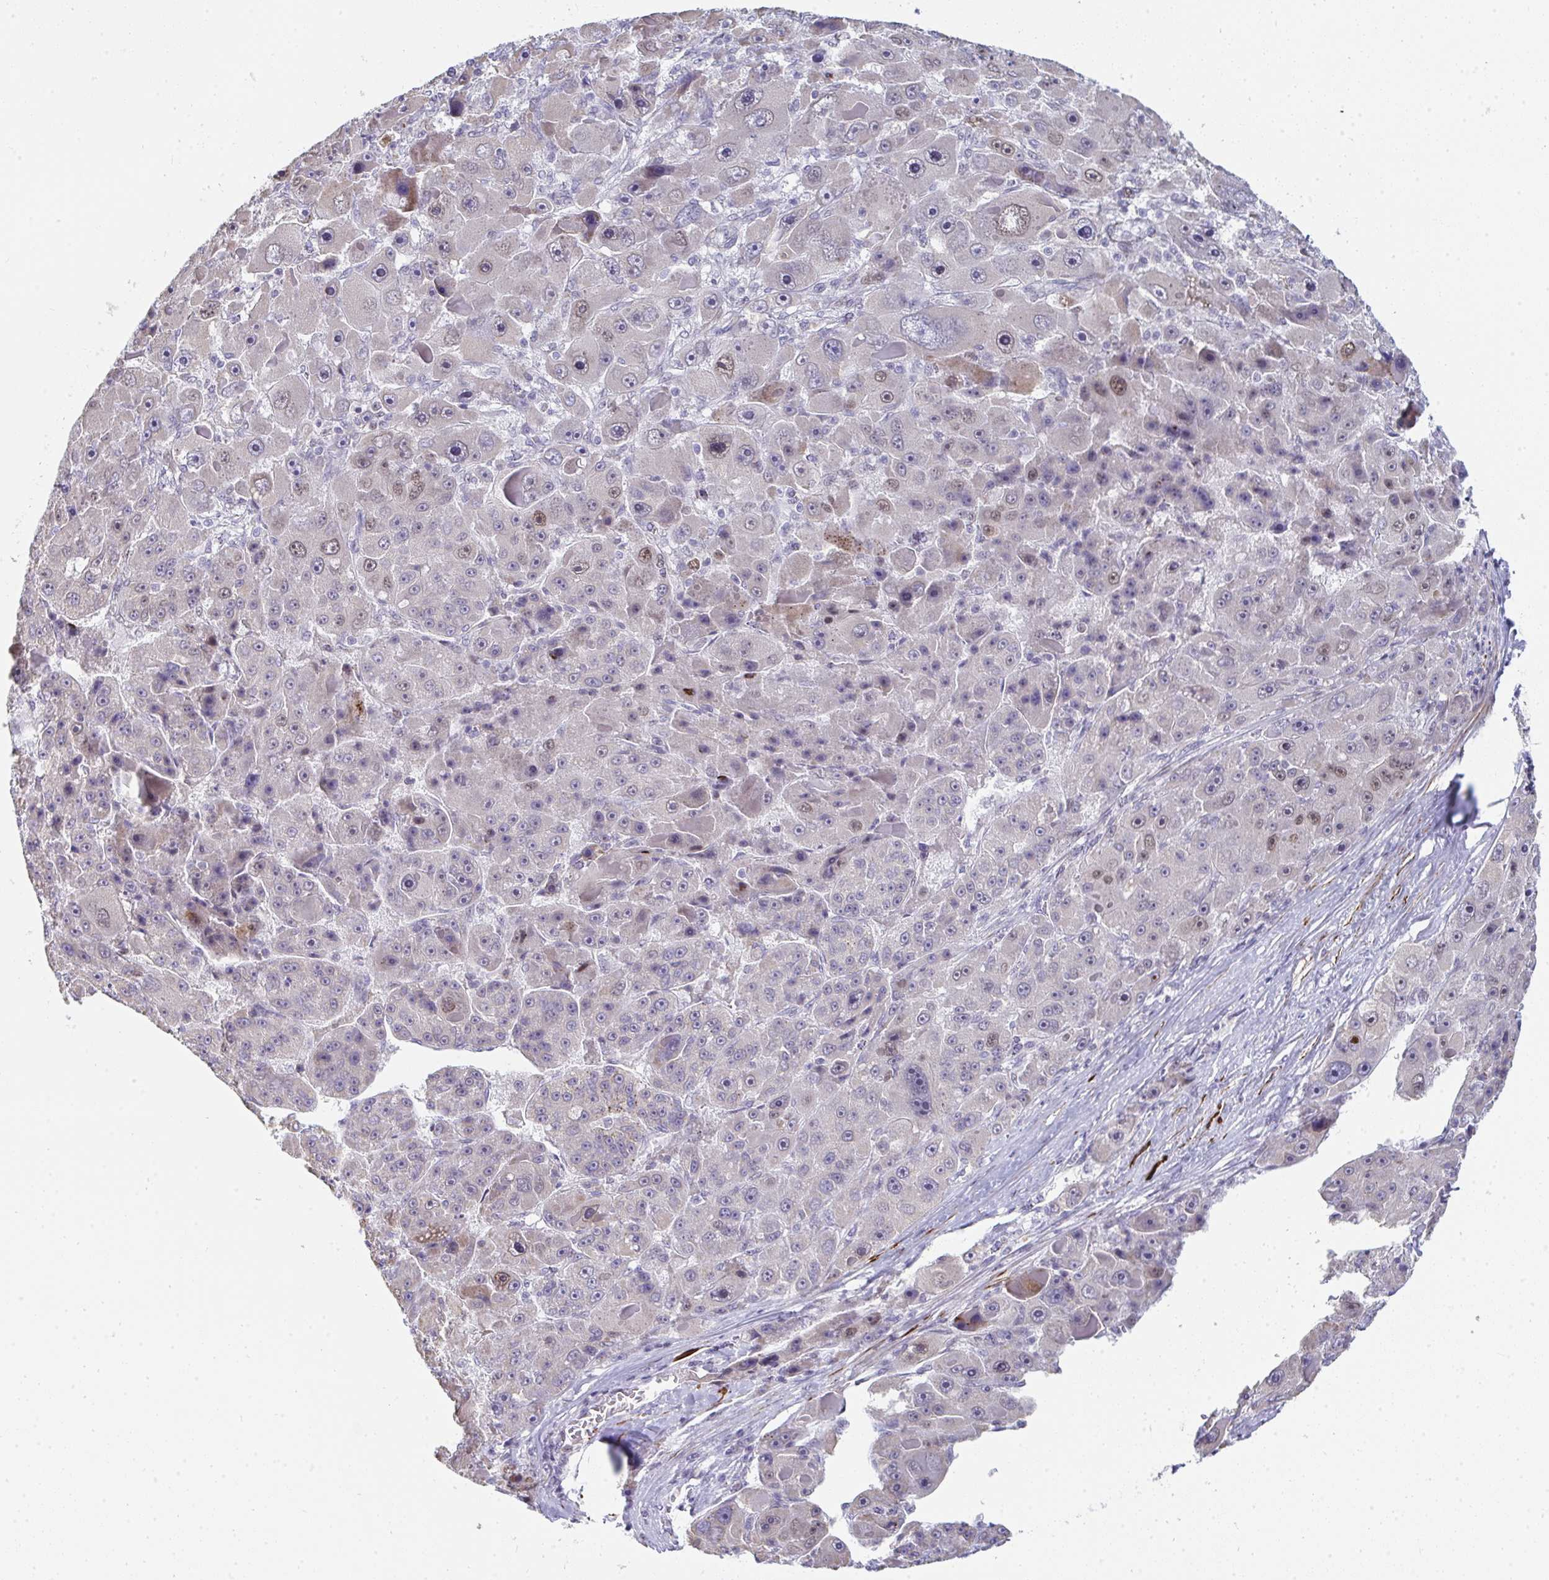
{"staining": {"intensity": "weak", "quantity": "<25%", "location": "nuclear"}, "tissue": "liver cancer", "cell_type": "Tumor cells", "image_type": "cancer", "snomed": [{"axis": "morphology", "description": "Carcinoma, Hepatocellular, NOS"}, {"axis": "topography", "description": "Liver"}], "caption": "The immunohistochemistry photomicrograph has no significant staining in tumor cells of liver hepatocellular carcinoma tissue.", "gene": "GINS2", "patient": {"sex": "male", "age": 76}}